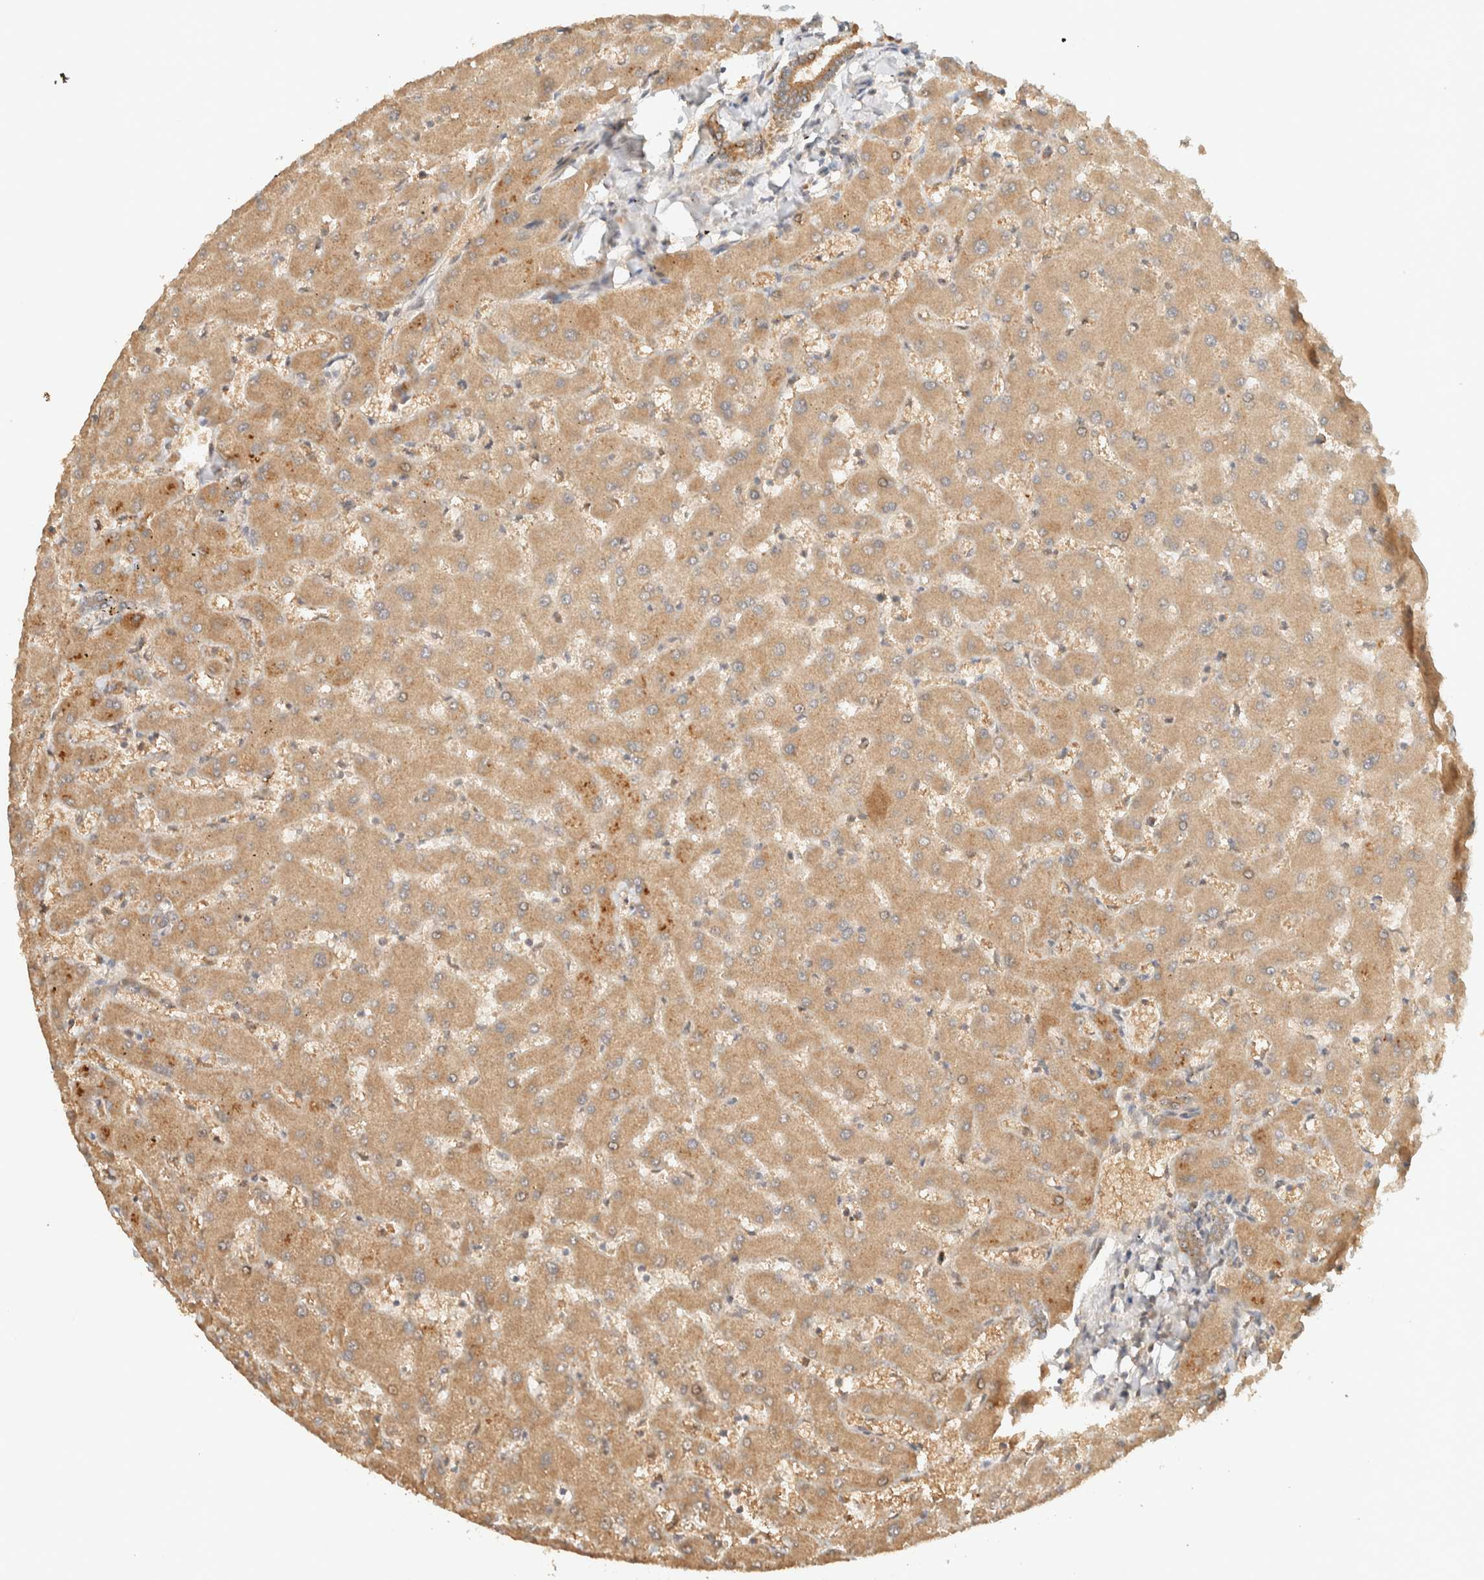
{"staining": {"intensity": "moderate", "quantity": ">75%", "location": "cytoplasmic/membranous"}, "tissue": "liver", "cell_type": "Cholangiocytes", "image_type": "normal", "snomed": [{"axis": "morphology", "description": "Normal tissue, NOS"}, {"axis": "topography", "description": "Liver"}], "caption": "The histopathology image shows staining of benign liver, revealing moderate cytoplasmic/membranous protein staining (brown color) within cholangiocytes.", "gene": "ZBTB34", "patient": {"sex": "female", "age": 63}}